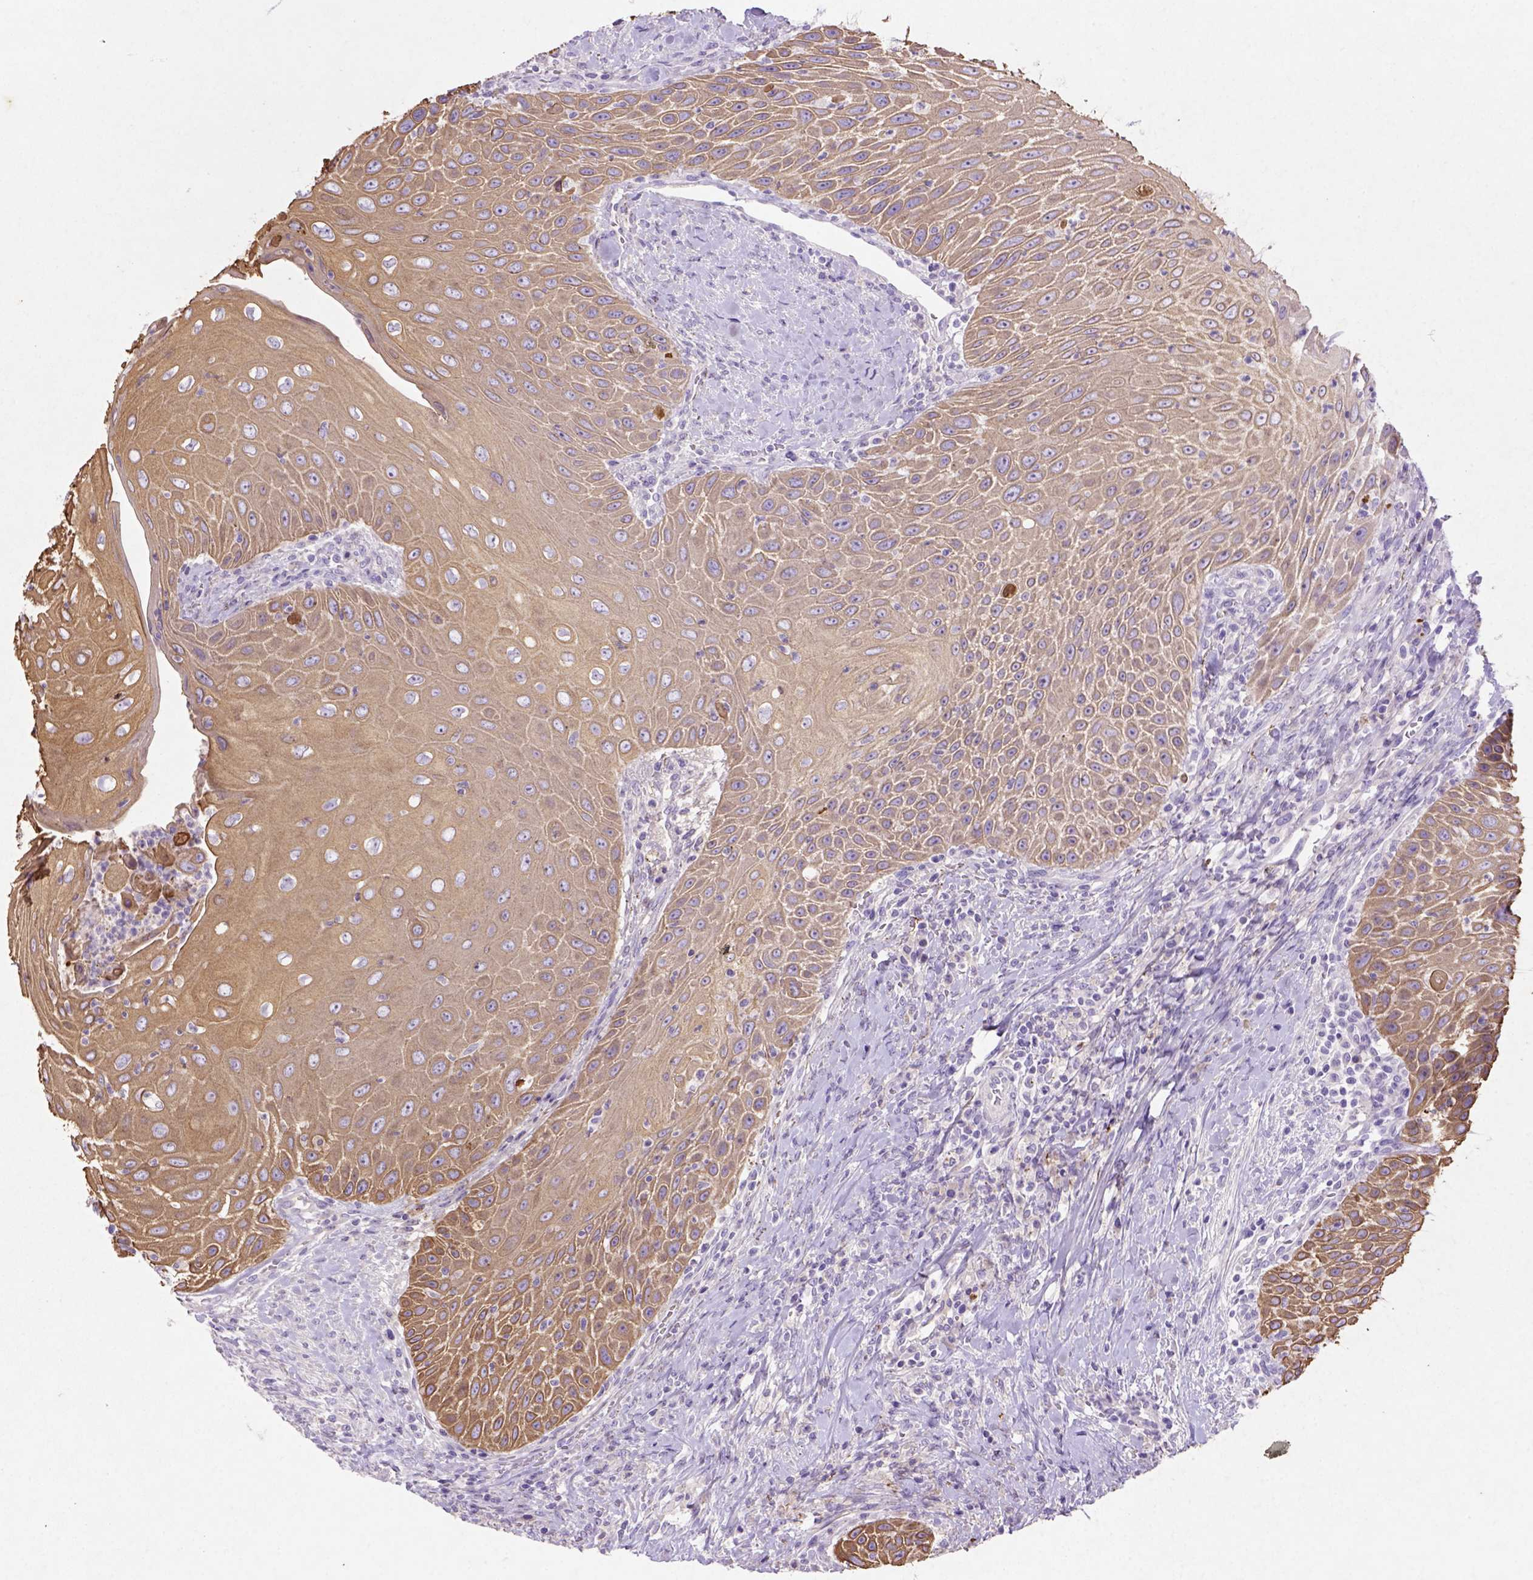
{"staining": {"intensity": "moderate", "quantity": ">75%", "location": "cytoplasmic/membranous"}, "tissue": "head and neck cancer", "cell_type": "Tumor cells", "image_type": "cancer", "snomed": [{"axis": "morphology", "description": "Squamous cell carcinoma, NOS"}, {"axis": "topography", "description": "Head-Neck"}], "caption": "Head and neck cancer tissue exhibits moderate cytoplasmic/membranous expression in approximately >75% of tumor cells", "gene": "NUDT2", "patient": {"sex": "male", "age": 69}}